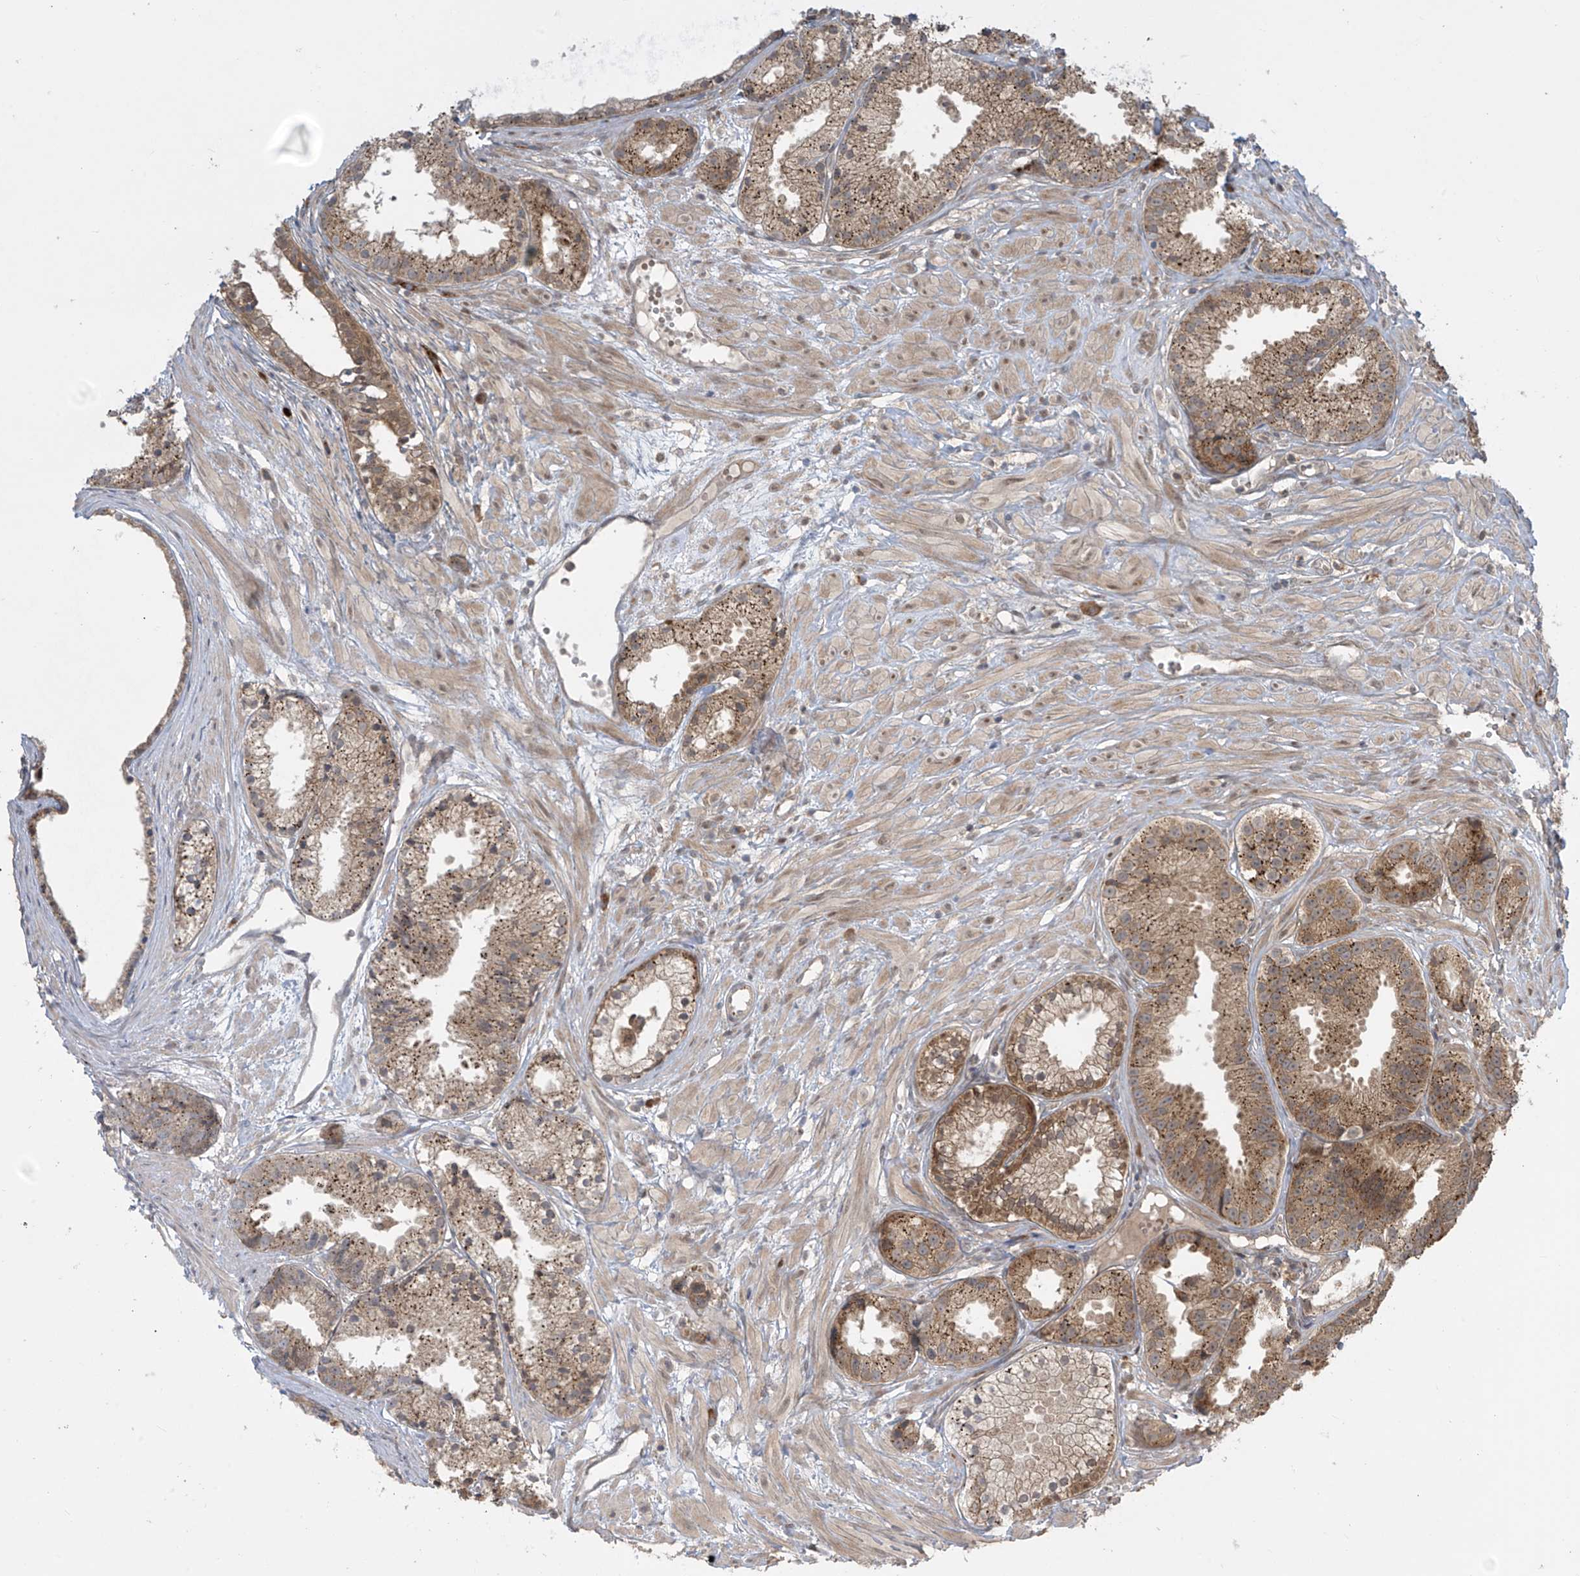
{"staining": {"intensity": "moderate", "quantity": ">75%", "location": "cytoplasmic/membranous"}, "tissue": "prostate cancer", "cell_type": "Tumor cells", "image_type": "cancer", "snomed": [{"axis": "morphology", "description": "Adenocarcinoma, Medium grade"}, {"axis": "topography", "description": "Prostate"}], "caption": "This is a micrograph of immunohistochemistry (IHC) staining of medium-grade adenocarcinoma (prostate), which shows moderate staining in the cytoplasmic/membranous of tumor cells.", "gene": "PPAT", "patient": {"sex": "male", "age": 88}}